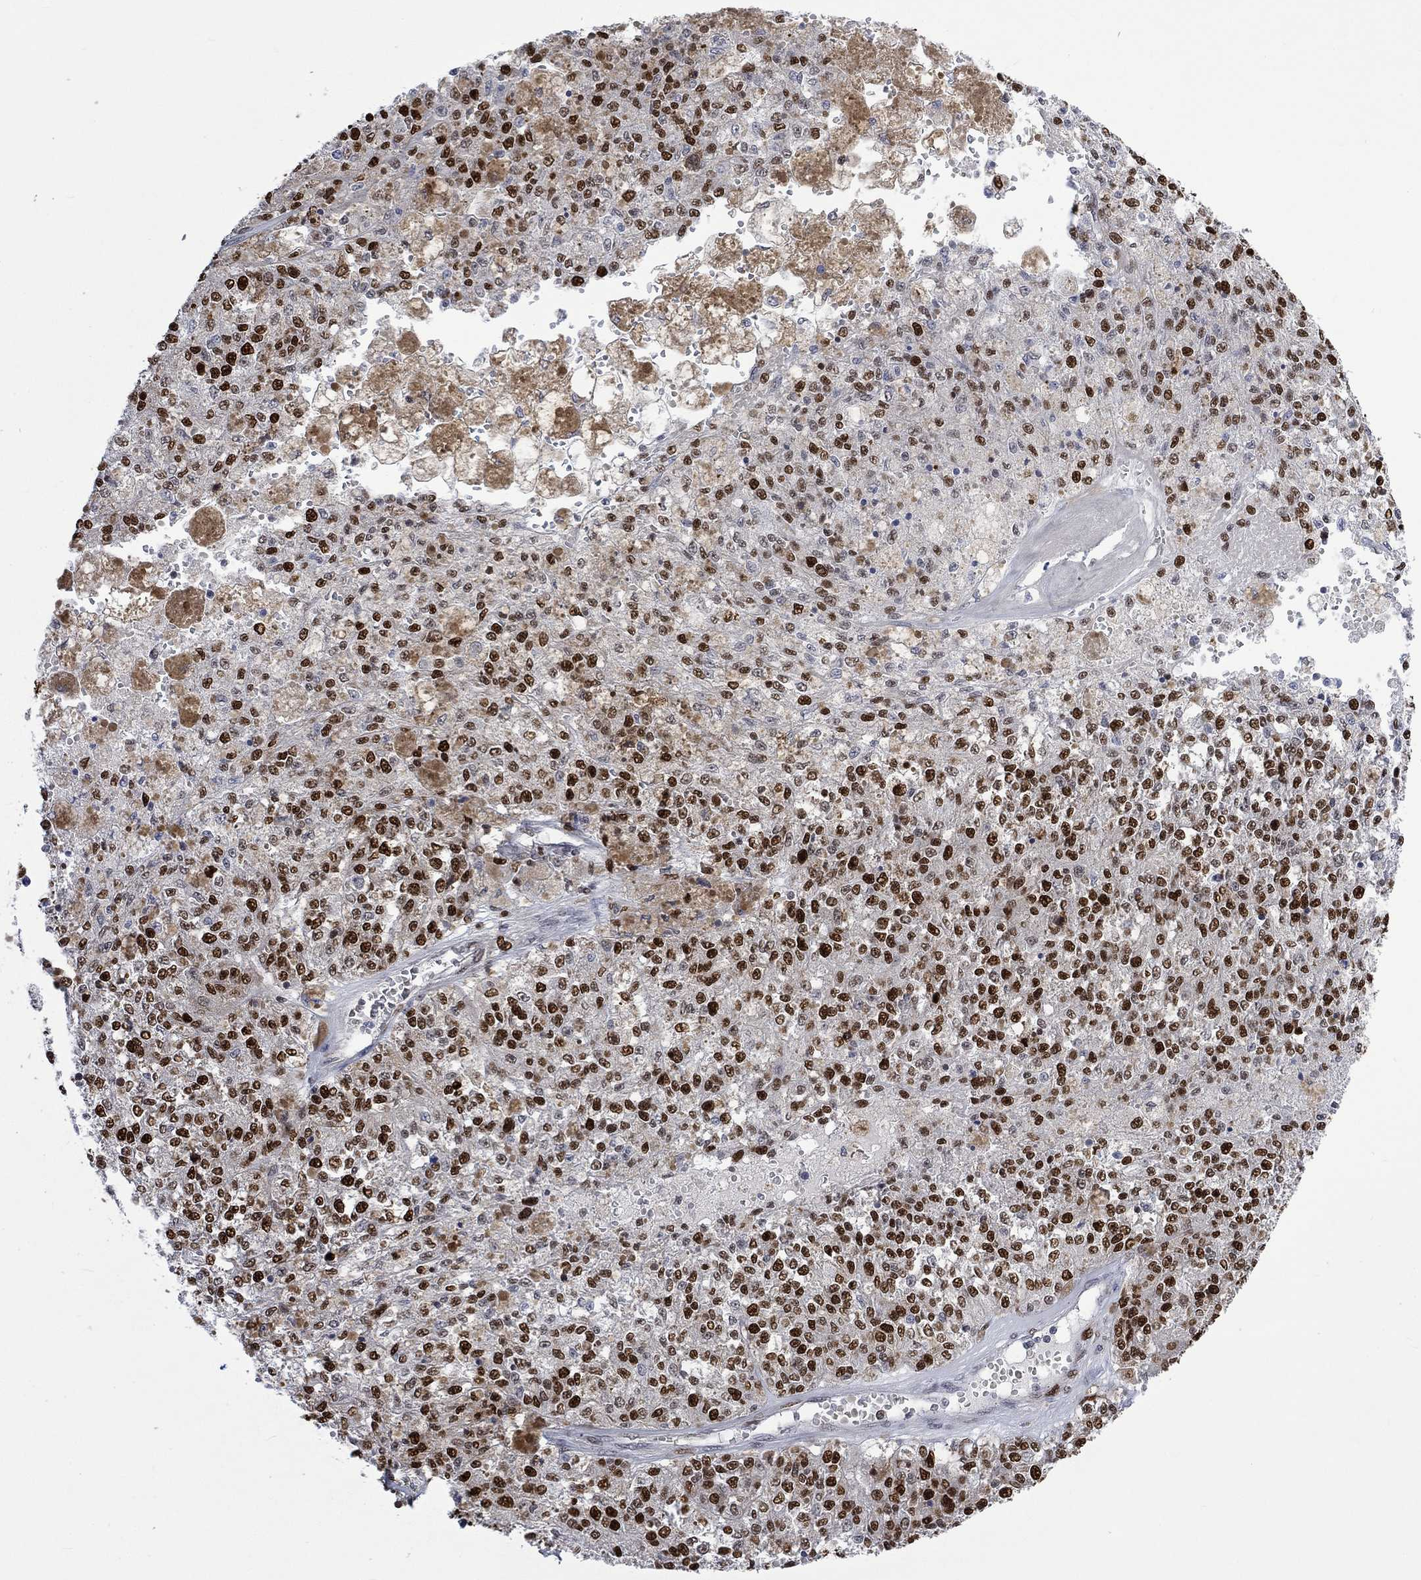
{"staining": {"intensity": "strong", "quantity": ">75%", "location": "nuclear"}, "tissue": "melanoma", "cell_type": "Tumor cells", "image_type": "cancer", "snomed": [{"axis": "morphology", "description": "Malignant melanoma, Metastatic site"}, {"axis": "topography", "description": "Lymph node"}], "caption": "A high-resolution micrograph shows immunohistochemistry (IHC) staining of melanoma, which reveals strong nuclear positivity in approximately >75% of tumor cells. (DAB IHC with brightfield microscopy, high magnification).", "gene": "RAD54L2", "patient": {"sex": "female", "age": 64}}